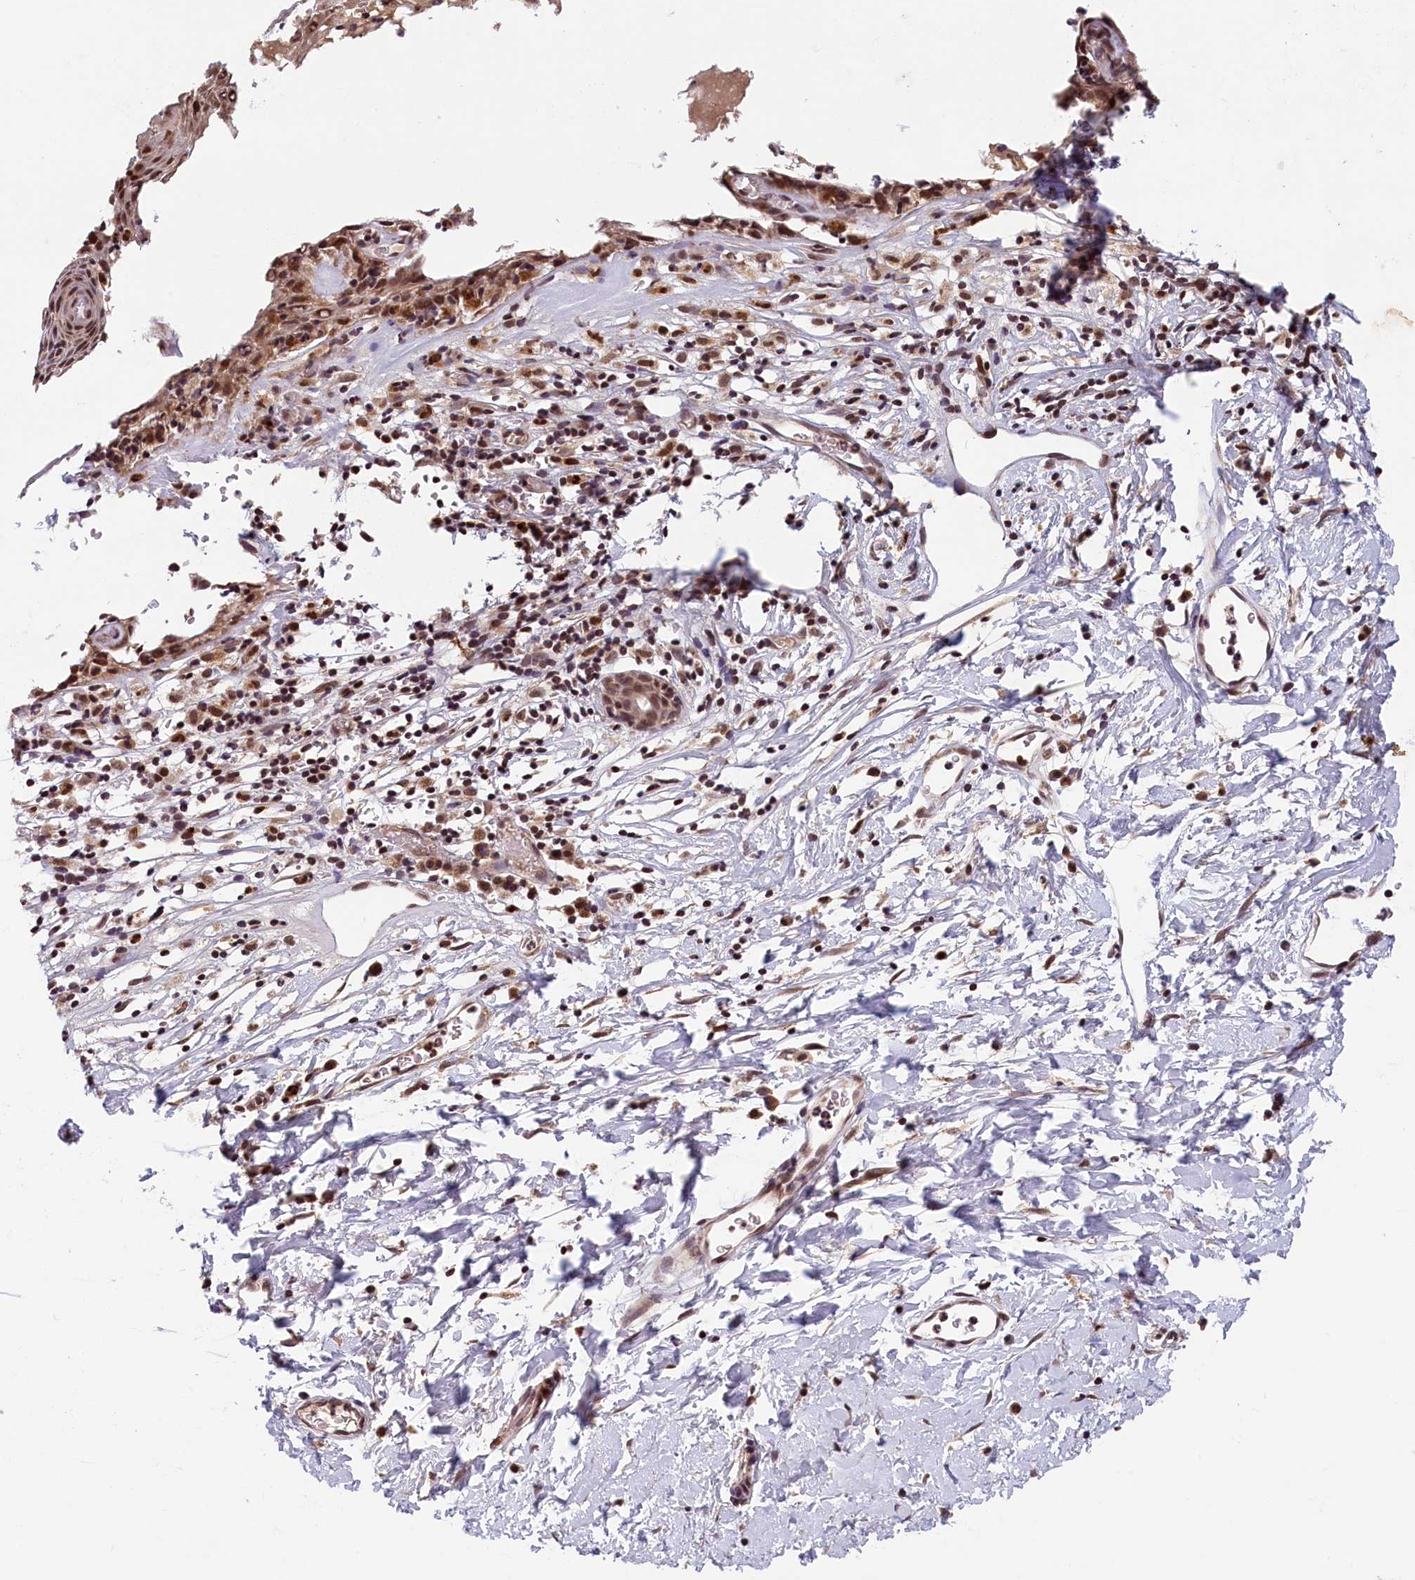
{"staining": {"intensity": "moderate", "quantity": "25%-75%", "location": "nuclear"}, "tissue": "skin", "cell_type": "Epidermal cells", "image_type": "normal", "snomed": [{"axis": "morphology", "description": "Normal tissue, NOS"}, {"axis": "topography", "description": "Vulva"}], "caption": "Immunohistochemical staining of normal human skin demonstrates moderate nuclear protein positivity in approximately 25%-75% of epidermal cells.", "gene": "KCNK6", "patient": {"sex": "female", "age": 68}}